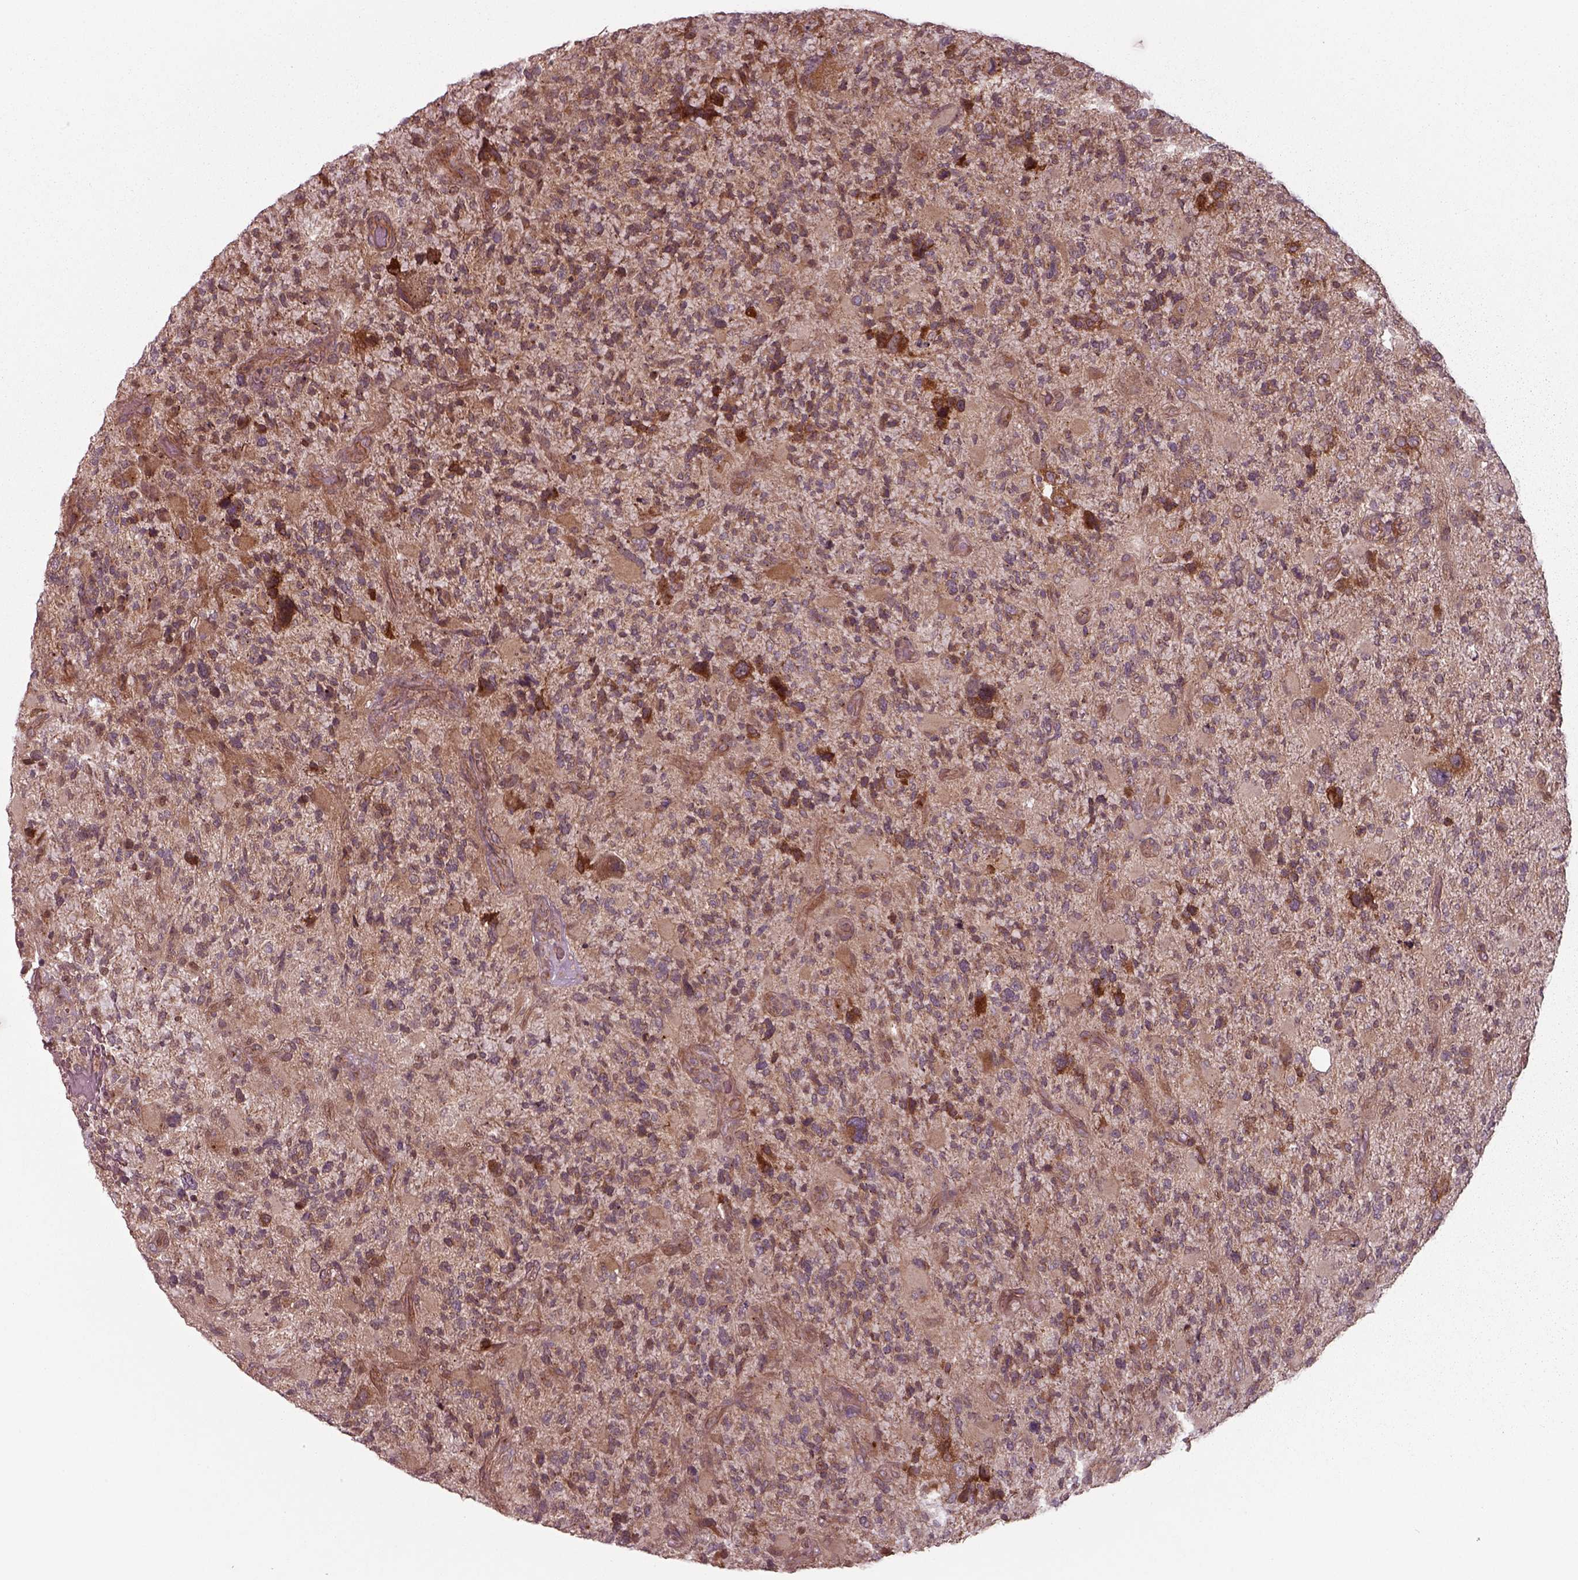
{"staining": {"intensity": "moderate", "quantity": ">75%", "location": "cytoplasmic/membranous"}, "tissue": "glioma", "cell_type": "Tumor cells", "image_type": "cancer", "snomed": [{"axis": "morphology", "description": "Glioma, malignant, High grade"}, {"axis": "topography", "description": "Brain"}], "caption": "Immunohistochemical staining of malignant glioma (high-grade) demonstrates medium levels of moderate cytoplasmic/membranous protein expression in about >75% of tumor cells.", "gene": "CHMP3", "patient": {"sex": "female", "age": 71}}